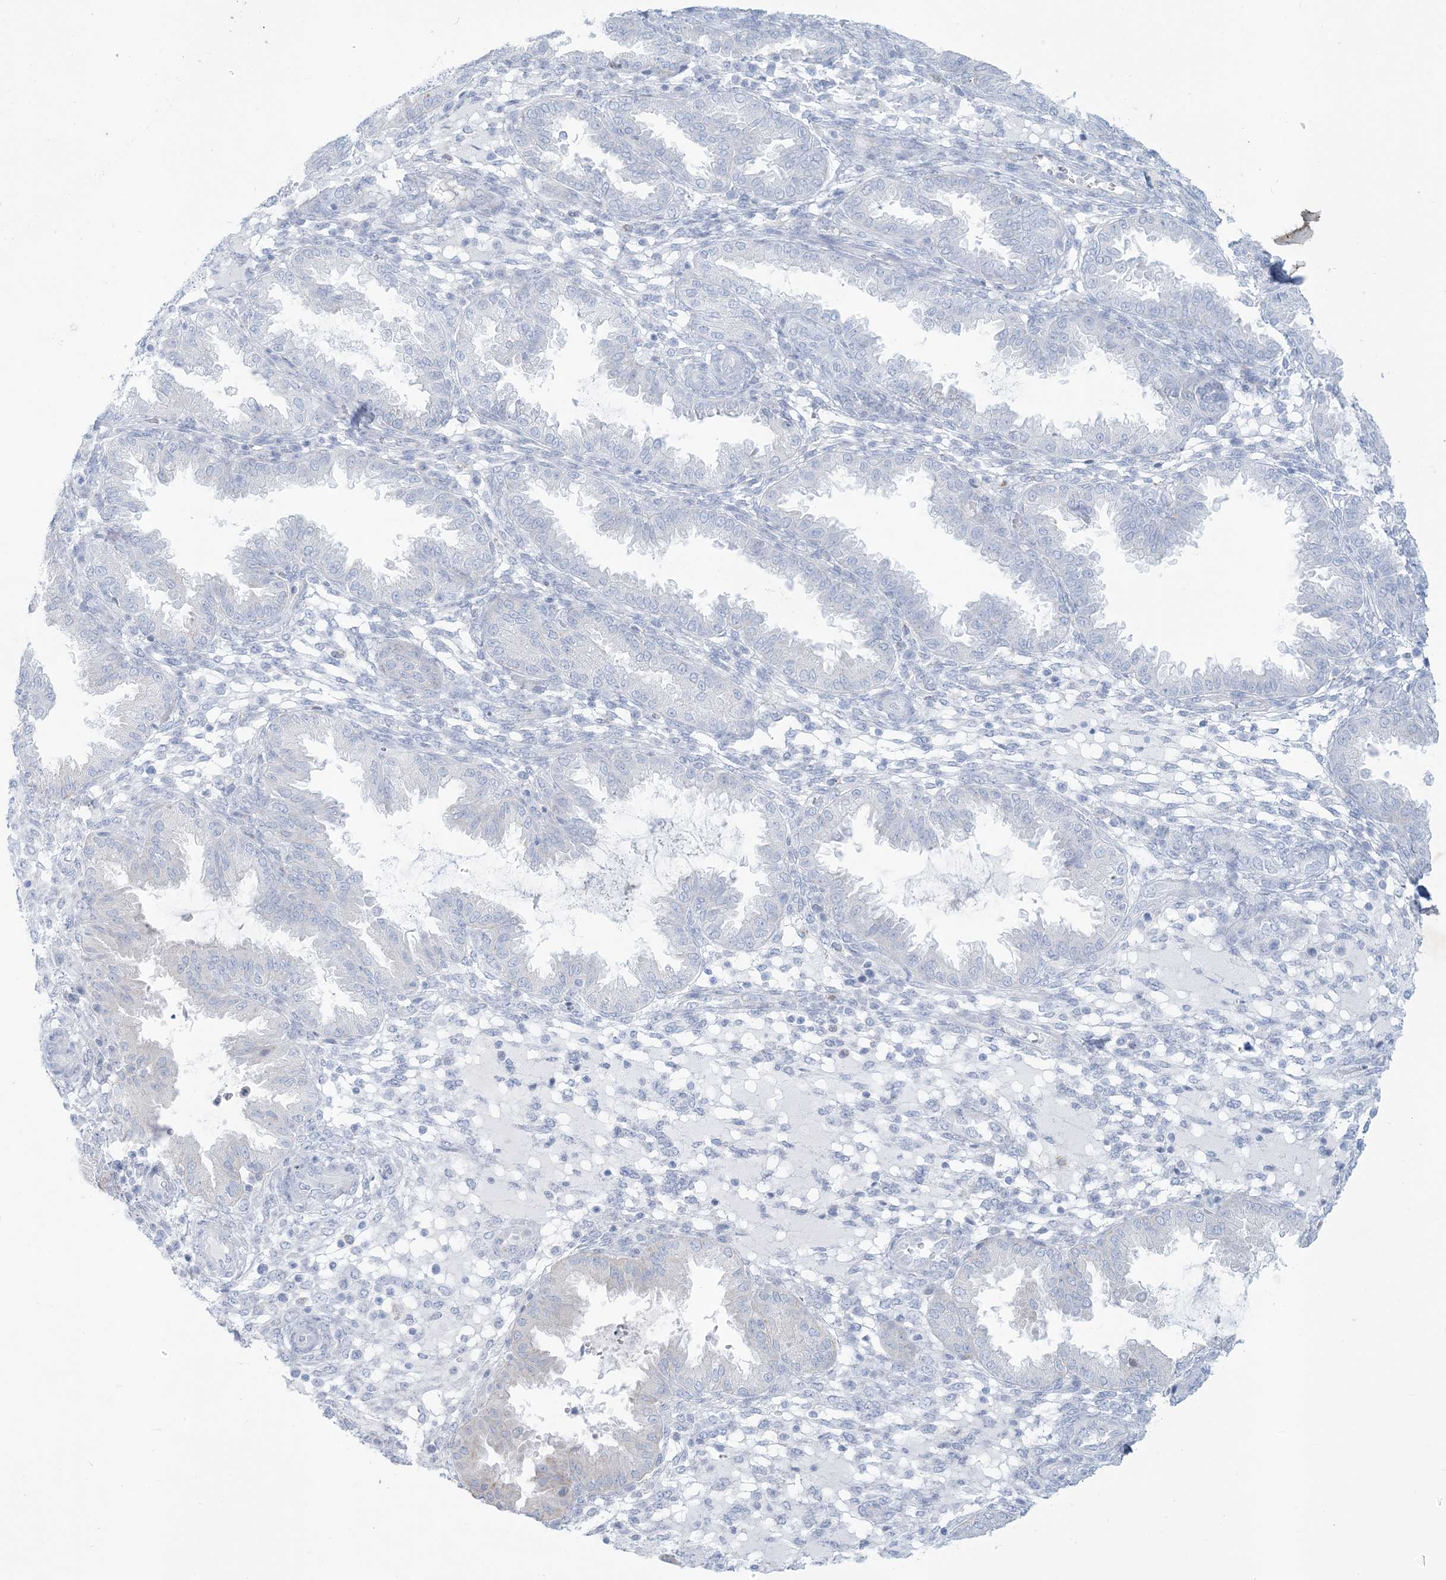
{"staining": {"intensity": "negative", "quantity": "none", "location": "none"}, "tissue": "endometrium", "cell_type": "Cells in endometrial stroma", "image_type": "normal", "snomed": [{"axis": "morphology", "description": "Normal tissue, NOS"}, {"axis": "topography", "description": "Endometrium"}], "caption": "Immunohistochemical staining of unremarkable human endometrium exhibits no significant staining in cells in endometrial stroma.", "gene": "ZDHHC4", "patient": {"sex": "female", "age": 33}}